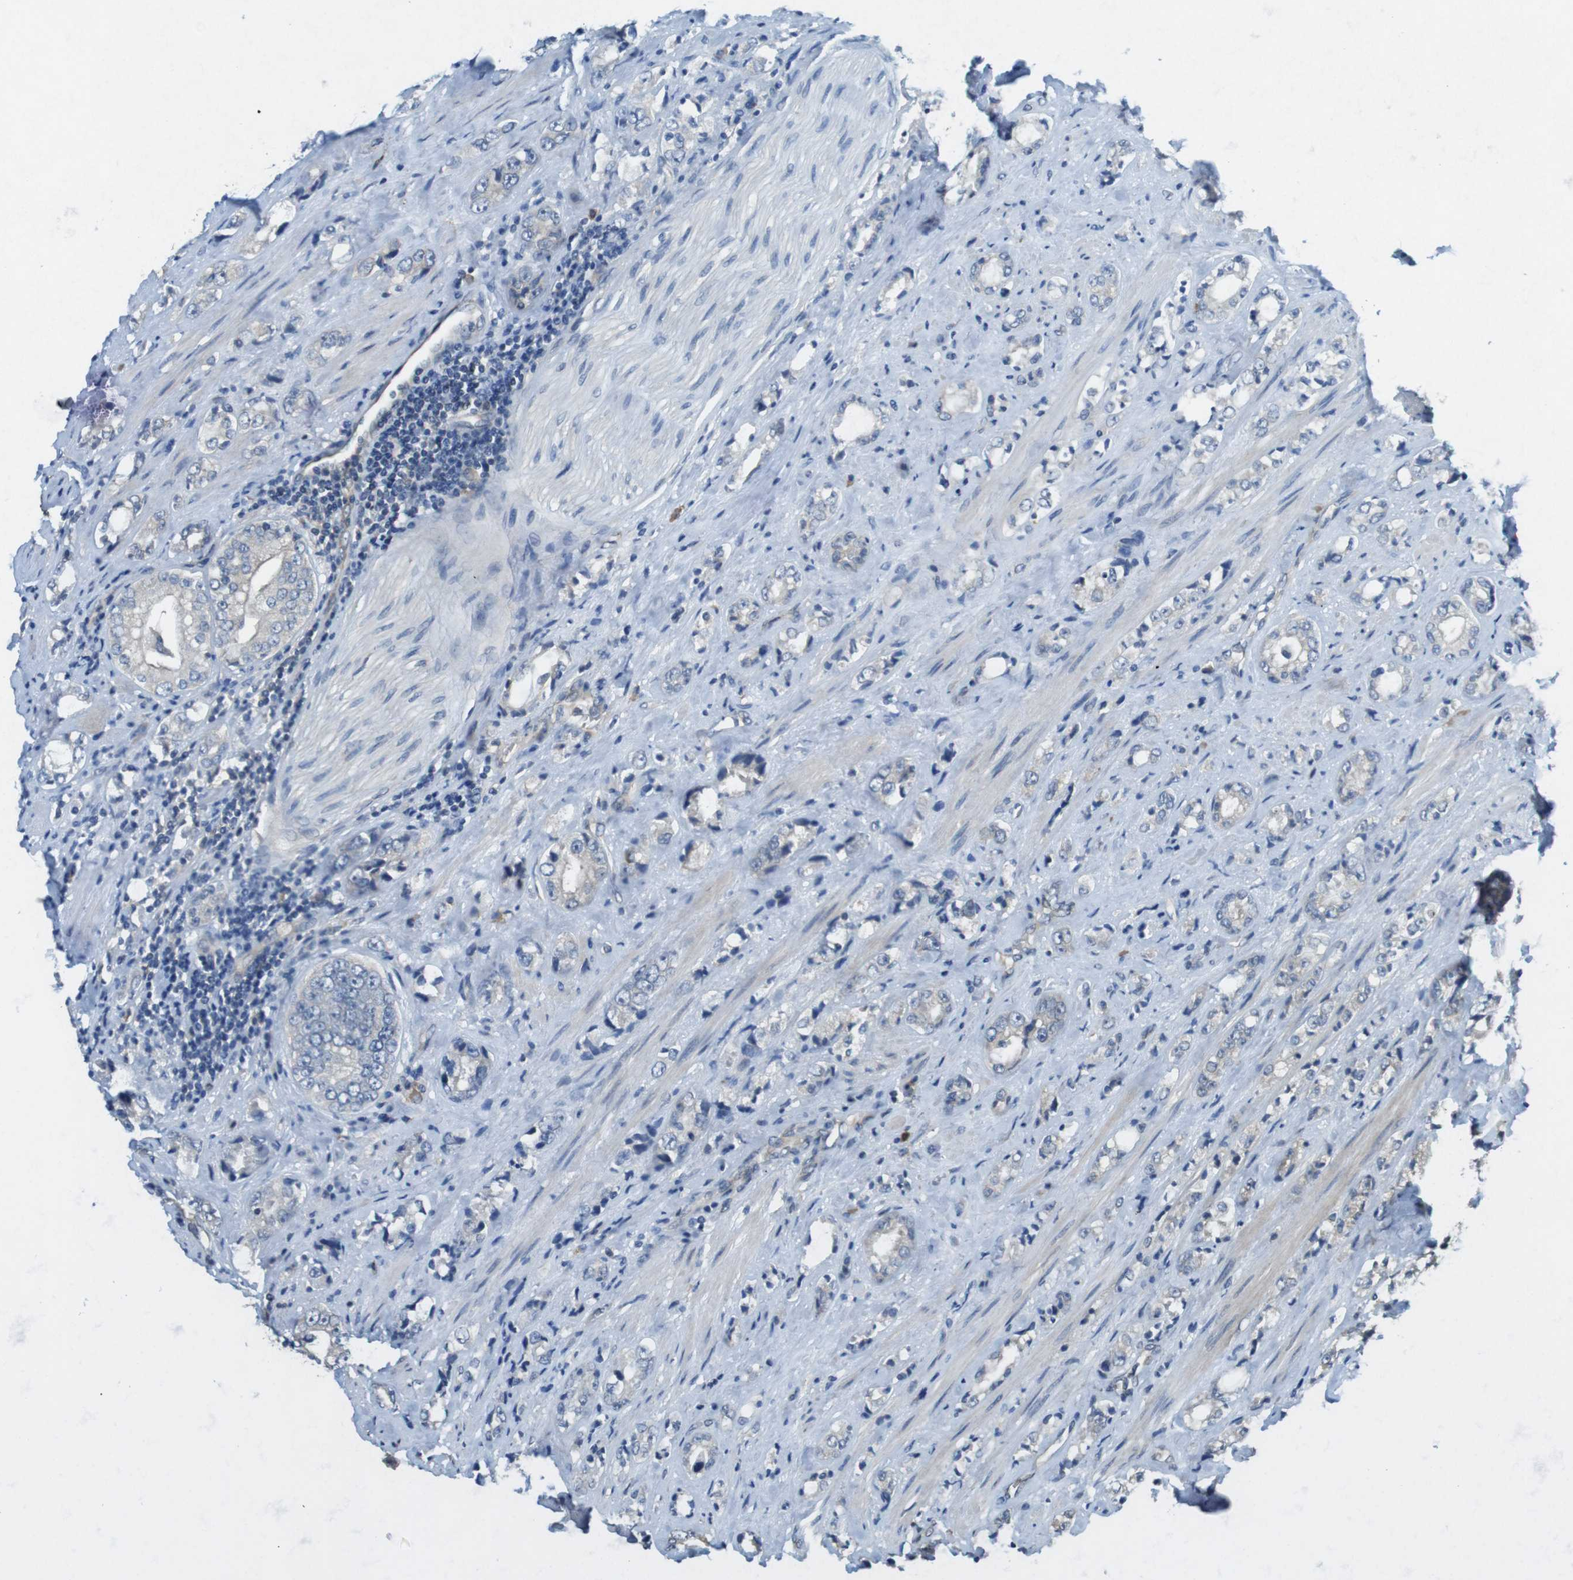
{"staining": {"intensity": "negative", "quantity": "none", "location": "none"}, "tissue": "prostate cancer", "cell_type": "Tumor cells", "image_type": "cancer", "snomed": [{"axis": "morphology", "description": "Adenocarcinoma, High grade"}, {"axis": "topography", "description": "Prostate"}], "caption": "Tumor cells are negative for brown protein staining in prostate adenocarcinoma (high-grade).", "gene": "SUGT1", "patient": {"sex": "male", "age": 61}}